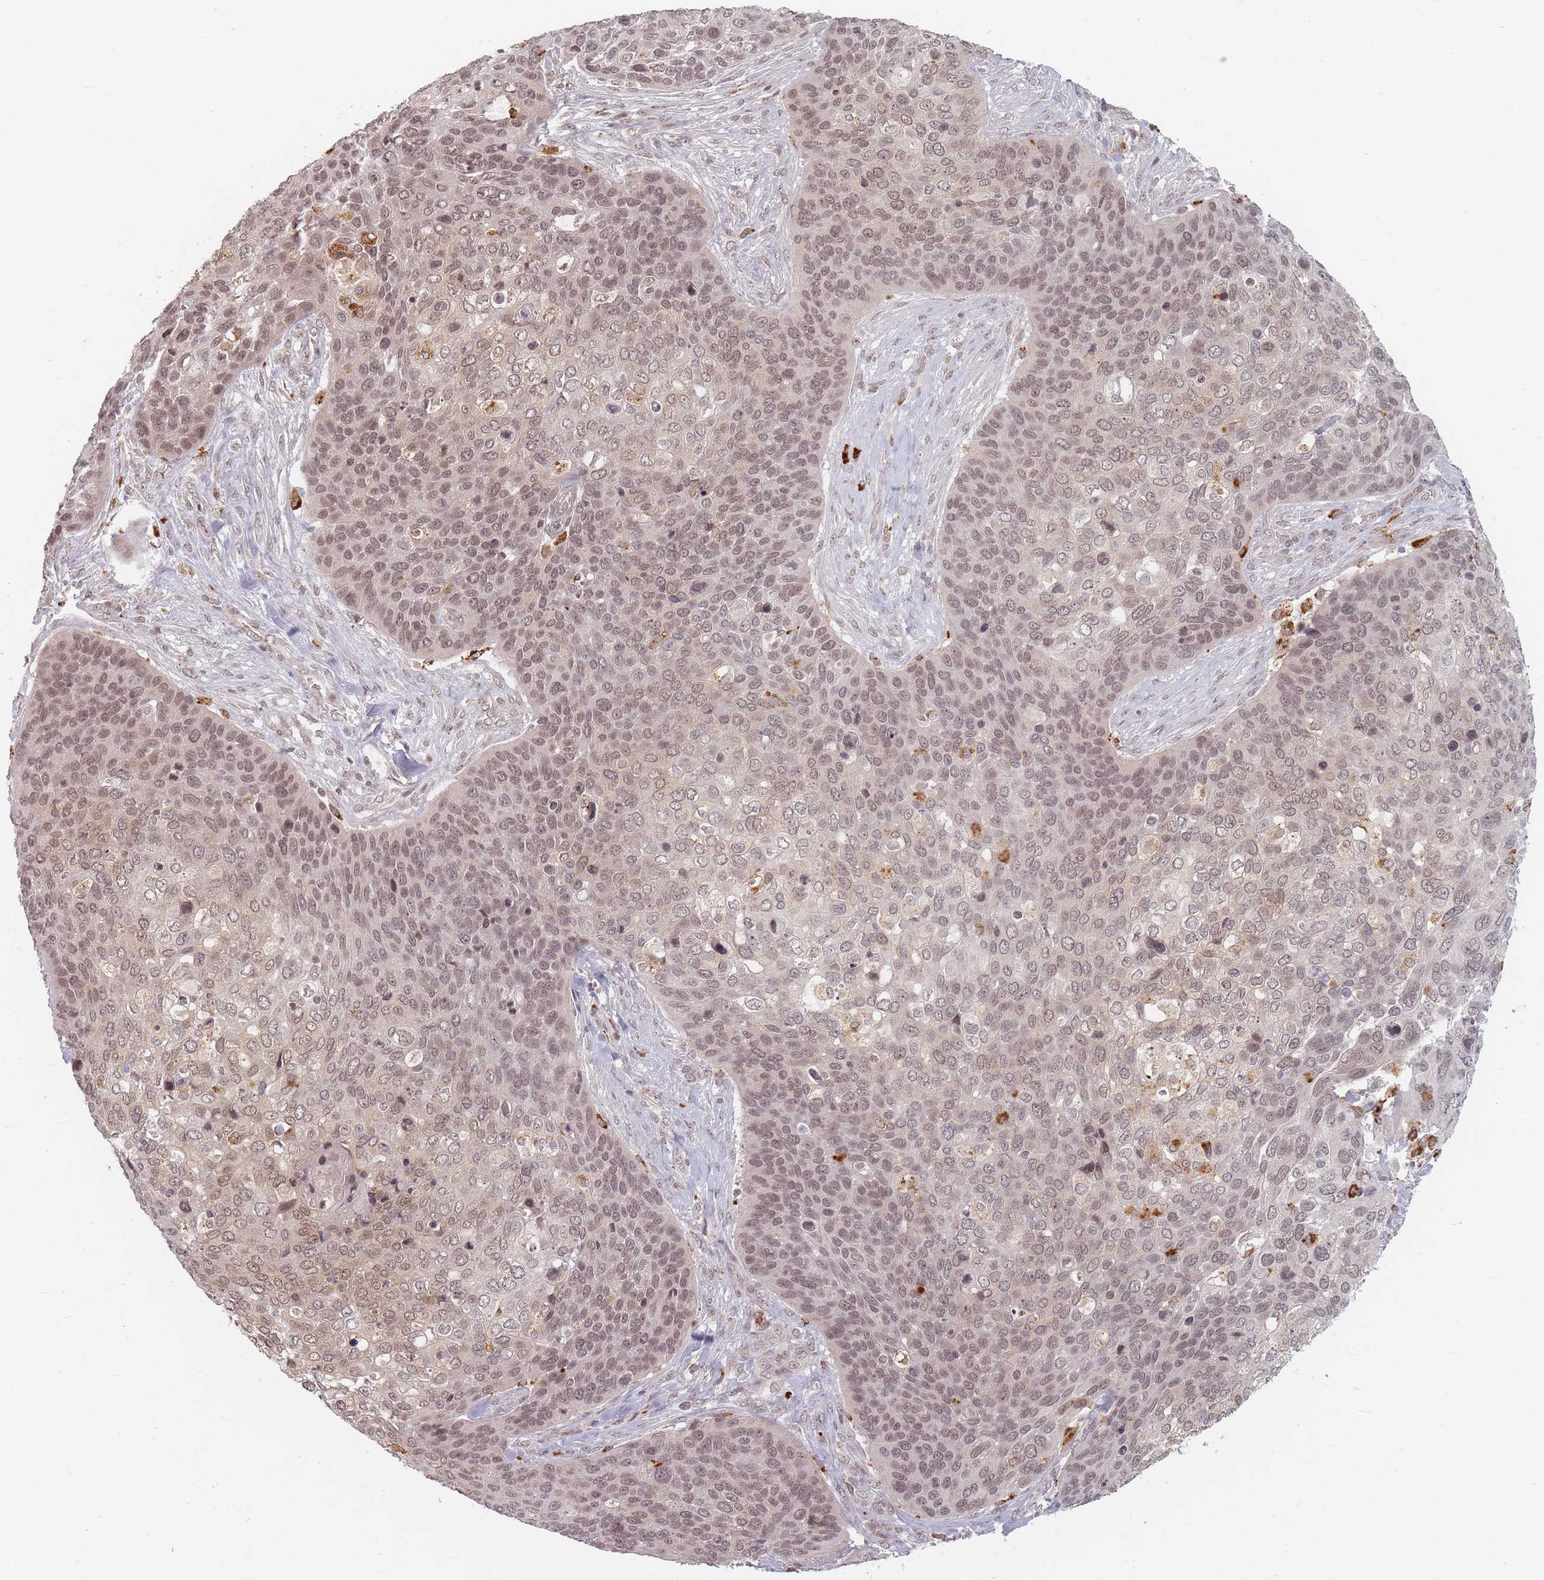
{"staining": {"intensity": "weak", "quantity": ">75%", "location": "cytoplasmic/membranous,nuclear"}, "tissue": "skin cancer", "cell_type": "Tumor cells", "image_type": "cancer", "snomed": [{"axis": "morphology", "description": "Basal cell carcinoma"}, {"axis": "topography", "description": "Skin"}], "caption": "The immunohistochemical stain highlights weak cytoplasmic/membranous and nuclear expression in tumor cells of skin cancer (basal cell carcinoma) tissue. (Stains: DAB (3,3'-diaminobenzidine) in brown, nuclei in blue, Microscopy: brightfield microscopy at high magnification).", "gene": "SPATA45", "patient": {"sex": "female", "age": 74}}